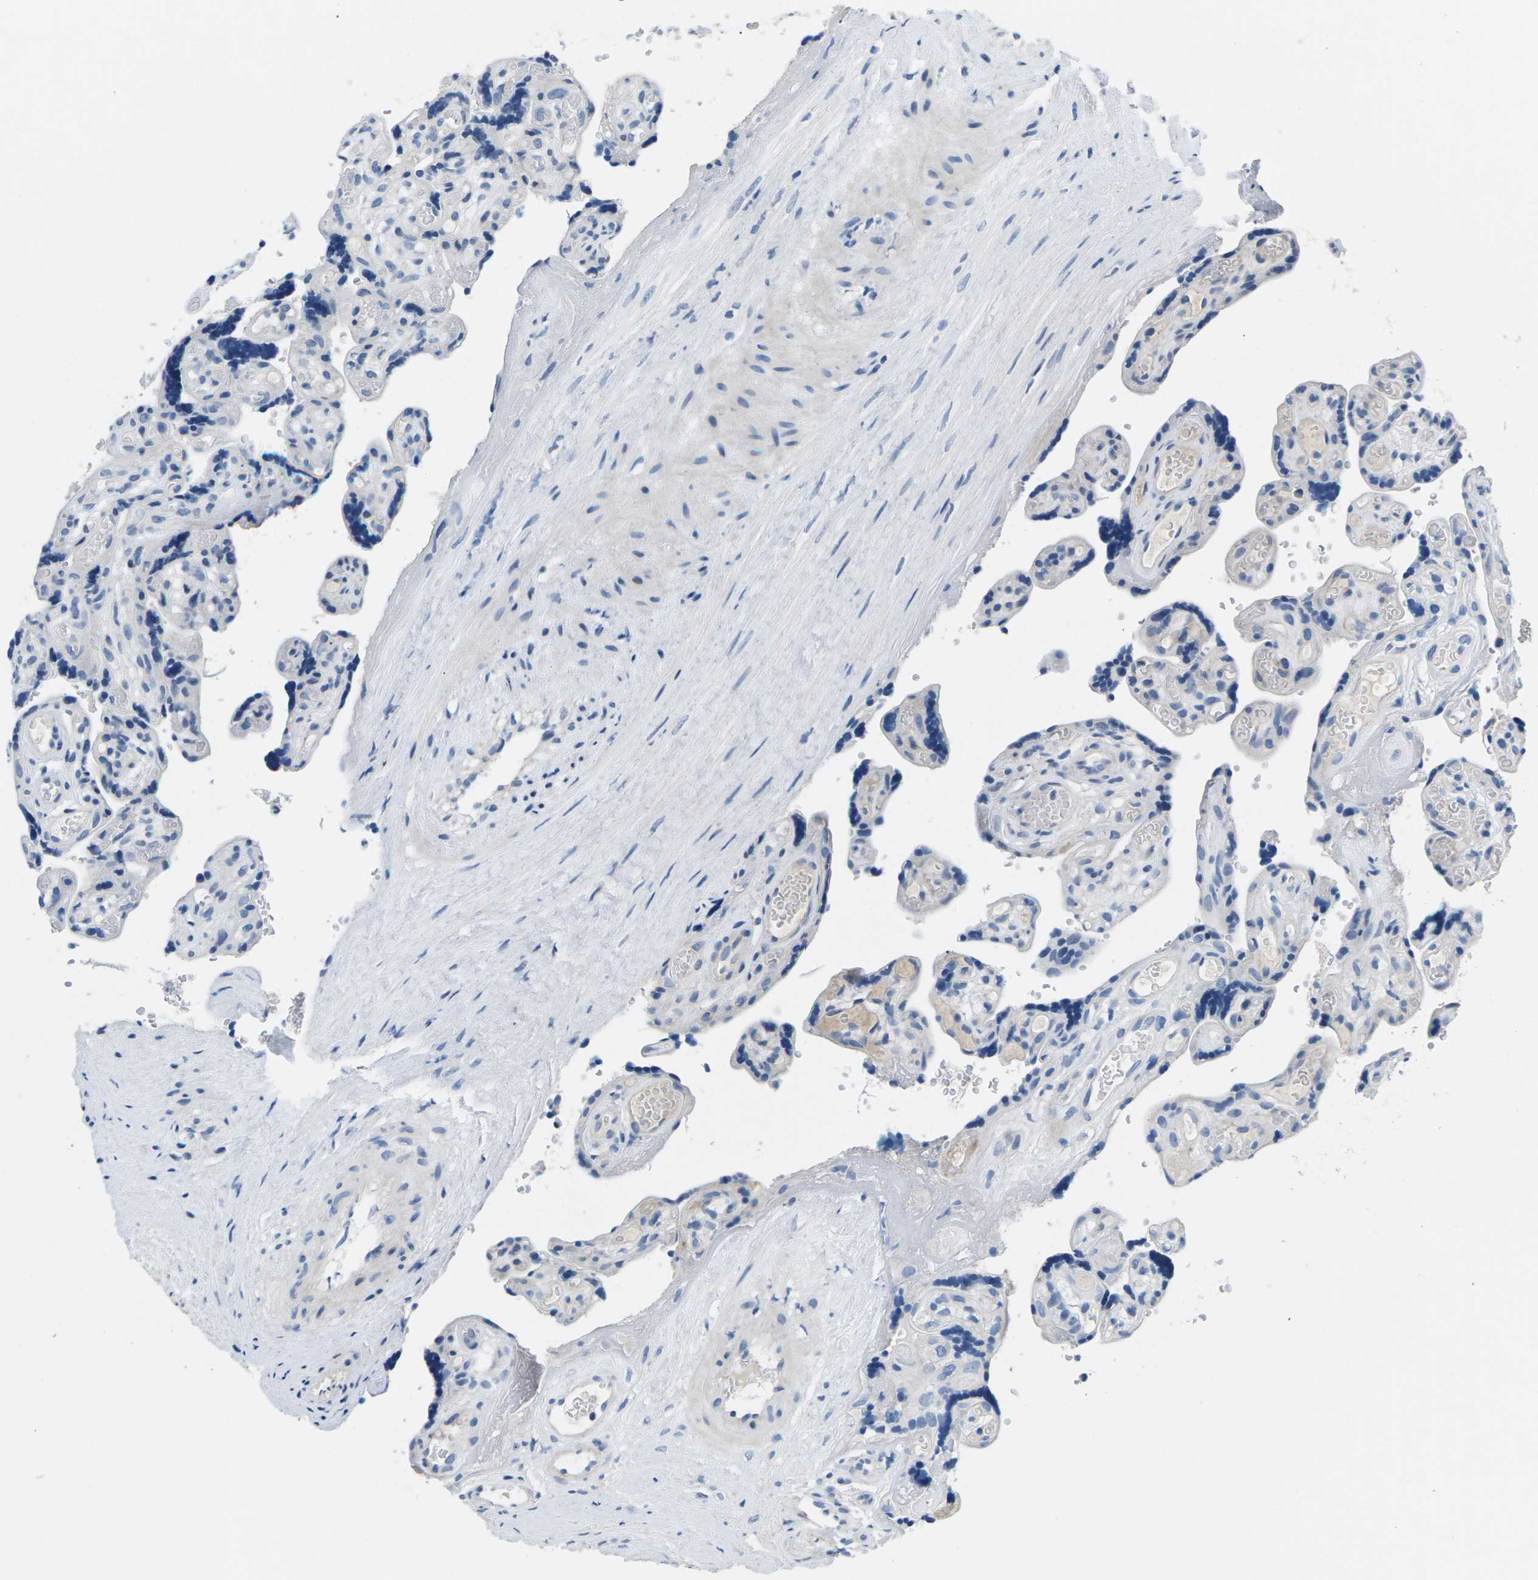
{"staining": {"intensity": "moderate", "quantity": ">75%", "location": "cytoplasmic/membranous"}, "tissue": "placenta", "cell_type": "Decidual cells", "image_type": "normal", "snomed": [{"axis": "morphology", "description": "Normal tissue, NOS"}, {"axis": "topography", "description": "Placenta"}], "caption": "Protein expression analysis of unremarkable placenta exhibits moderate cytoplasmic/membranous staining in about >75% of decidual cells.", "gene": "TSPAN2", "patient": {"sex": "female", "age": 30}}